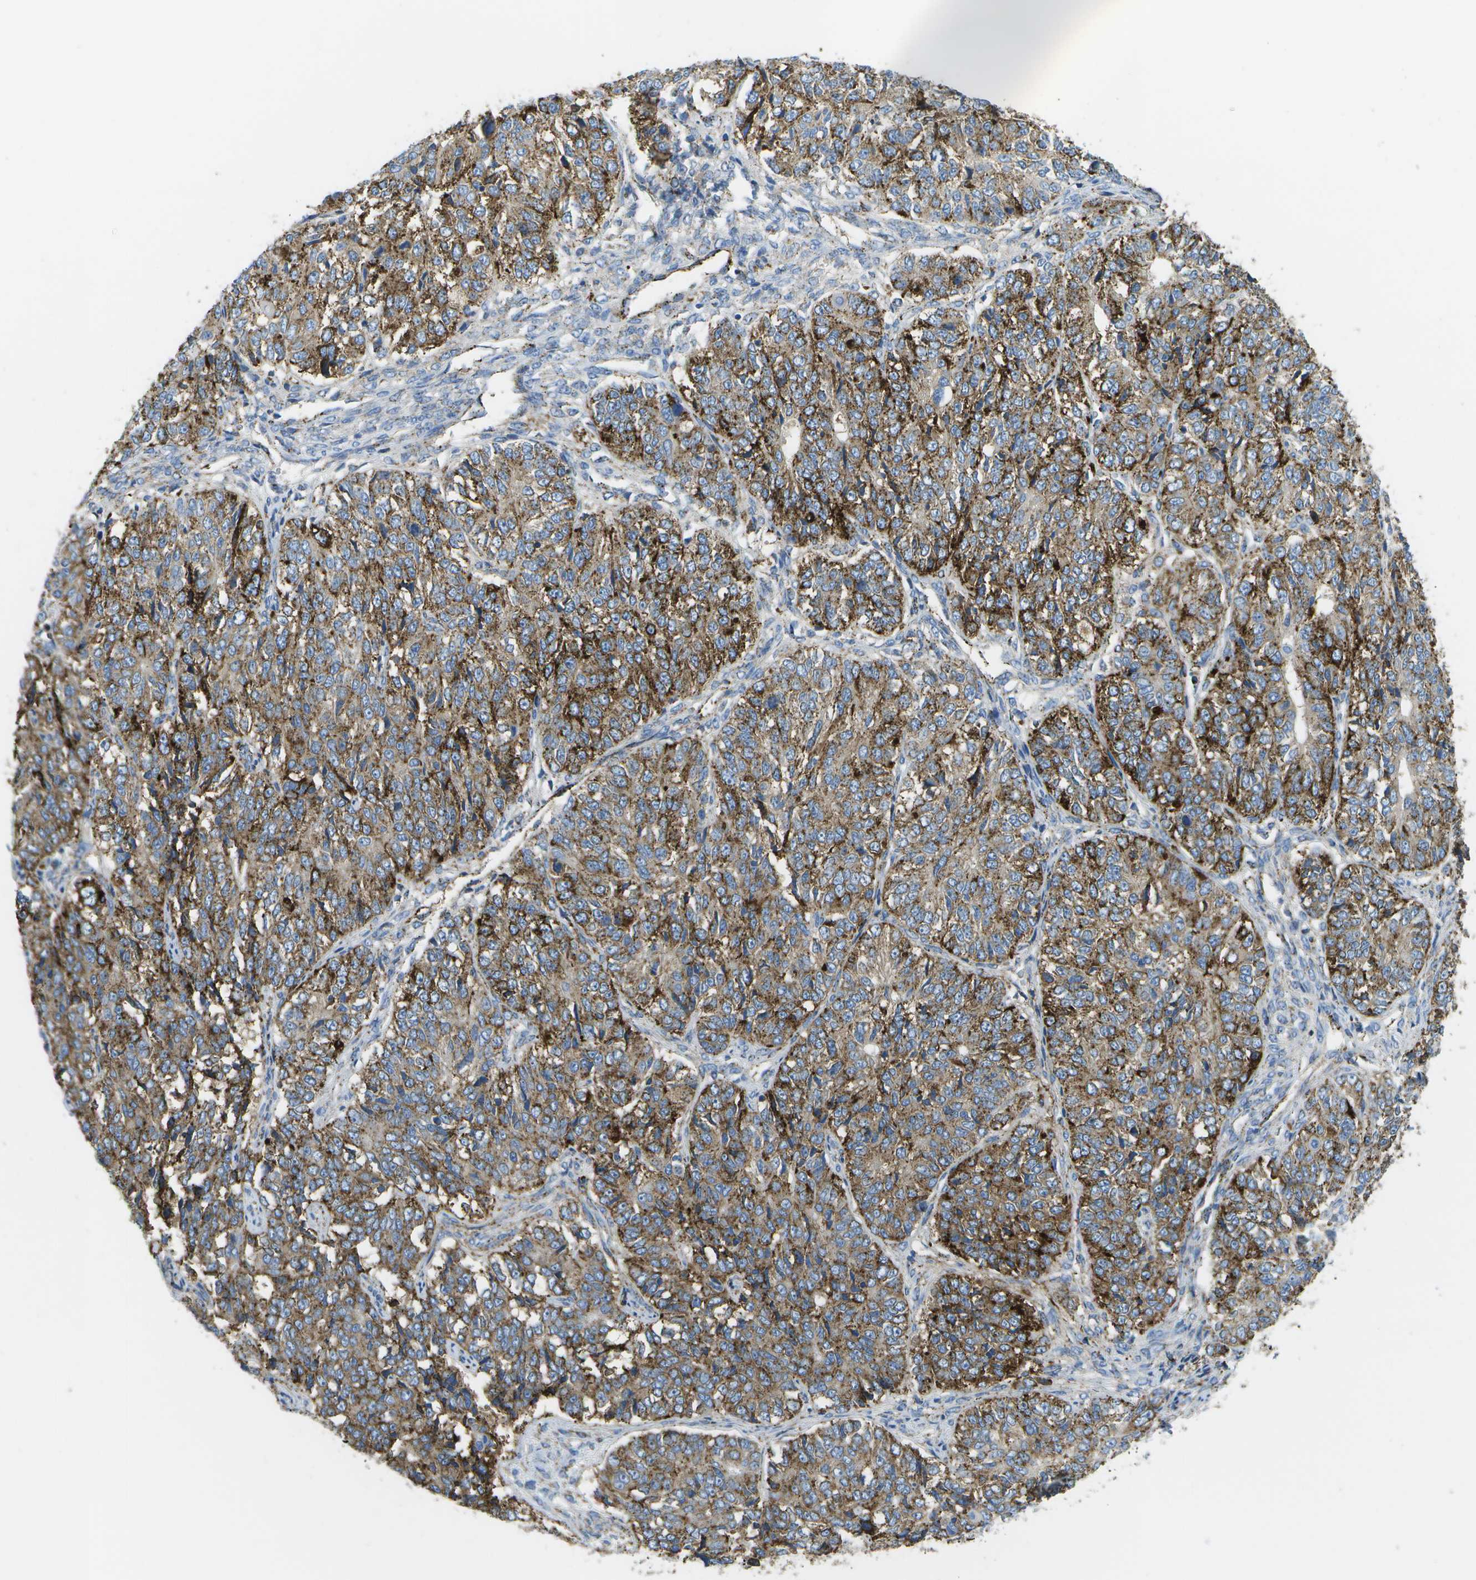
{"staining": {"intensity": "strong", "quantity": ">75%", "location": "cytoplasmic/membranous"}, "tissue": "ovarian cancer", "cell_type": "Tumor cells", "image_type": "cancer", "snomed": [{"axis": "morphology", "description": "Carcinoma, endometroid"}, {"axis": "topography", "description": "Ovary"}], "caption": "Protein analysis of ovarian cancer (endometroid carcinoma) tissue displays strong cytoplasmic/membranous expression in approximately >75% of tumor cells.", "gene": "PRCP", "patient": {"sex": "female", "age": 51}}